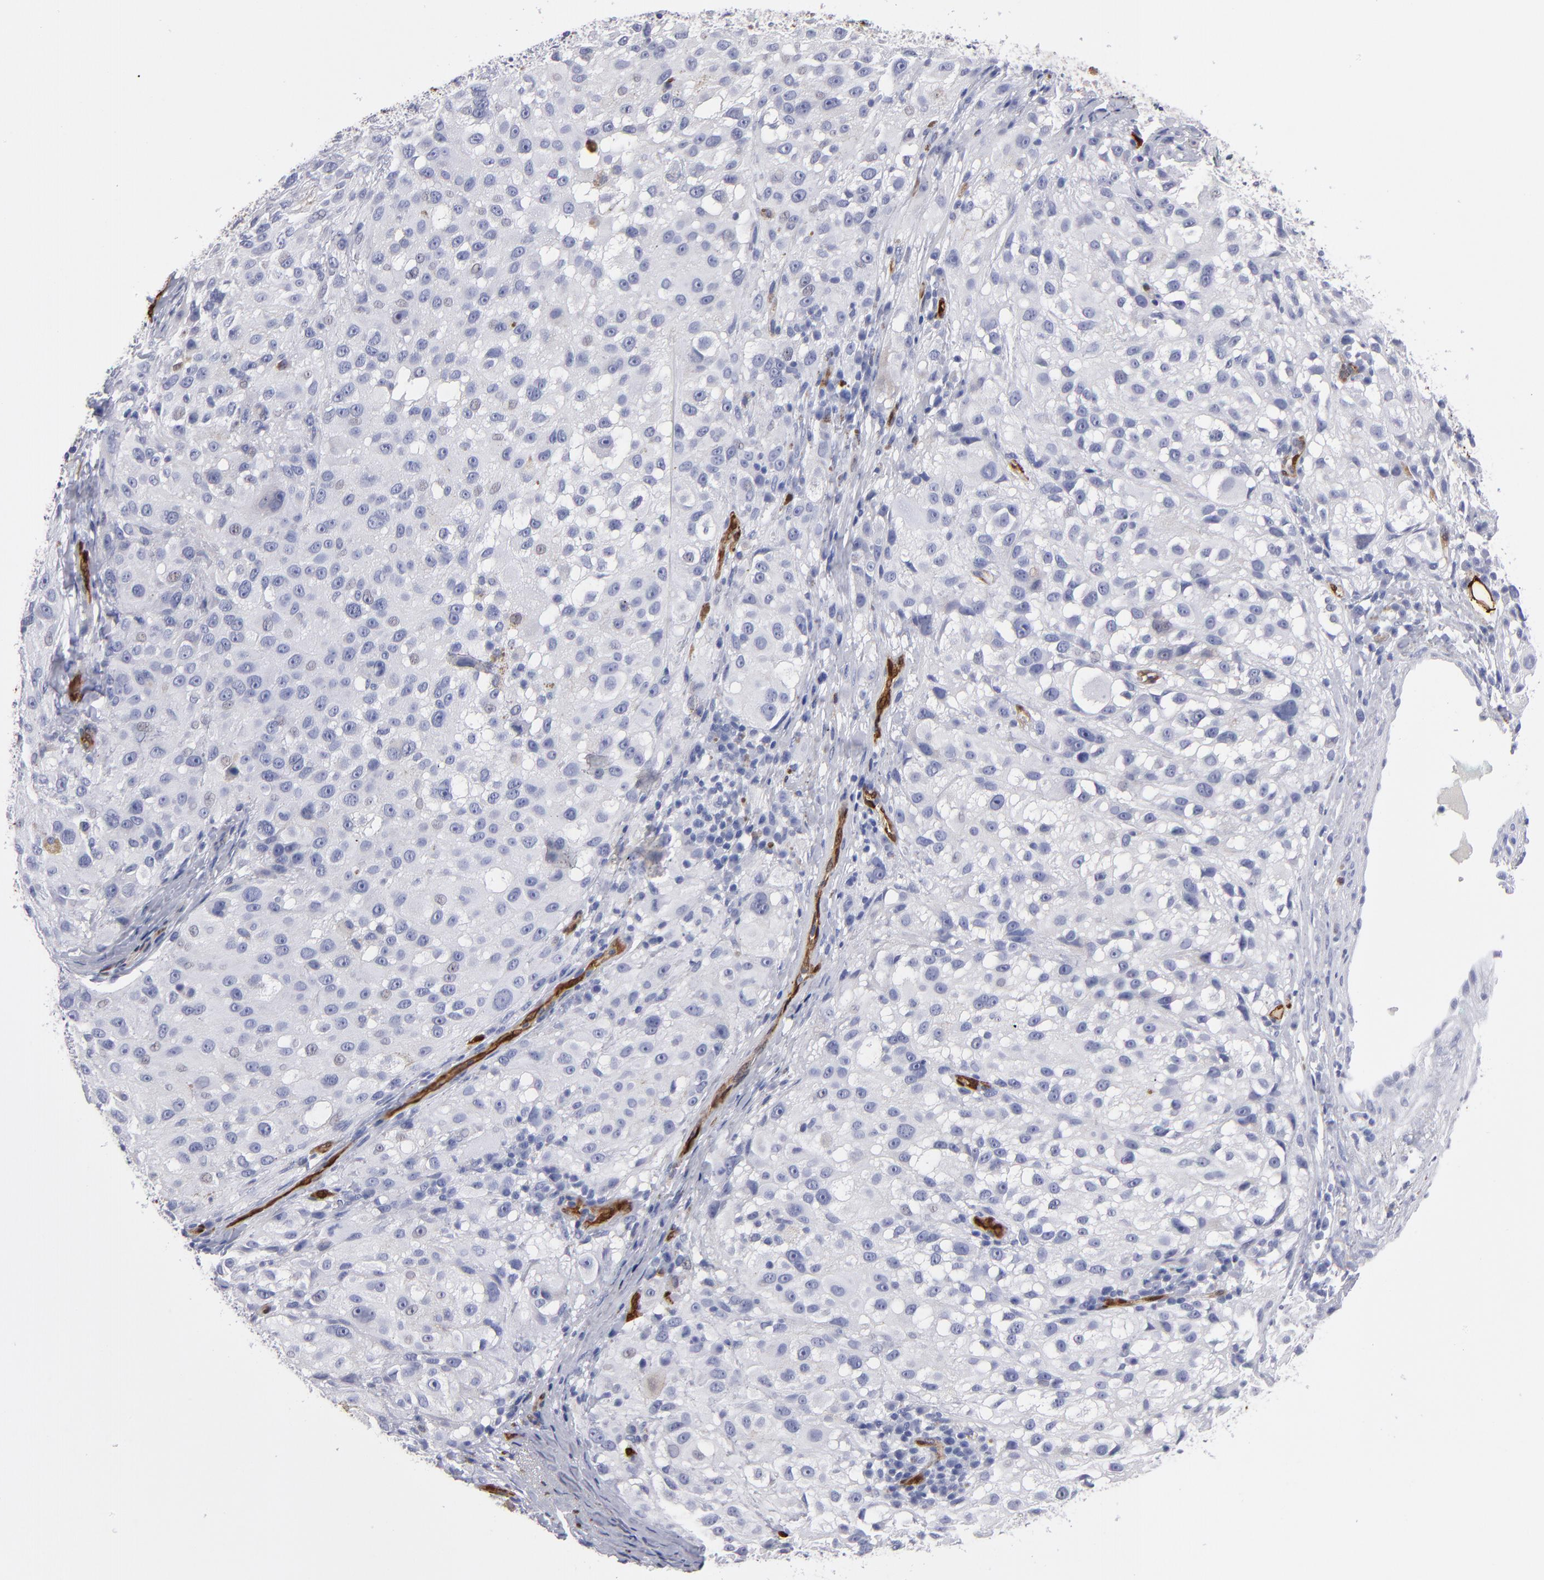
{"staining": {"intensity": "negative", "quantity": "none", "location": "none"}, "tissue": "melanoma", "cell_type": "Tumor cells", "image_type": "cancer", "snomed": [{"axis": "morphology", "description": "Necrosis, NOS"}, {"axis": "morphology", "description": "Malignant melanoma, NOS"}, {"axis": "topography", "description": "Skin"}], "caption": "Malignant melanoma was stained to show a protein in brown. There is no significant expression in tumor cells. Nuclei are stained in blue.", "gene": "FABP4", "patient": {"sex": "female", "age": 87}}